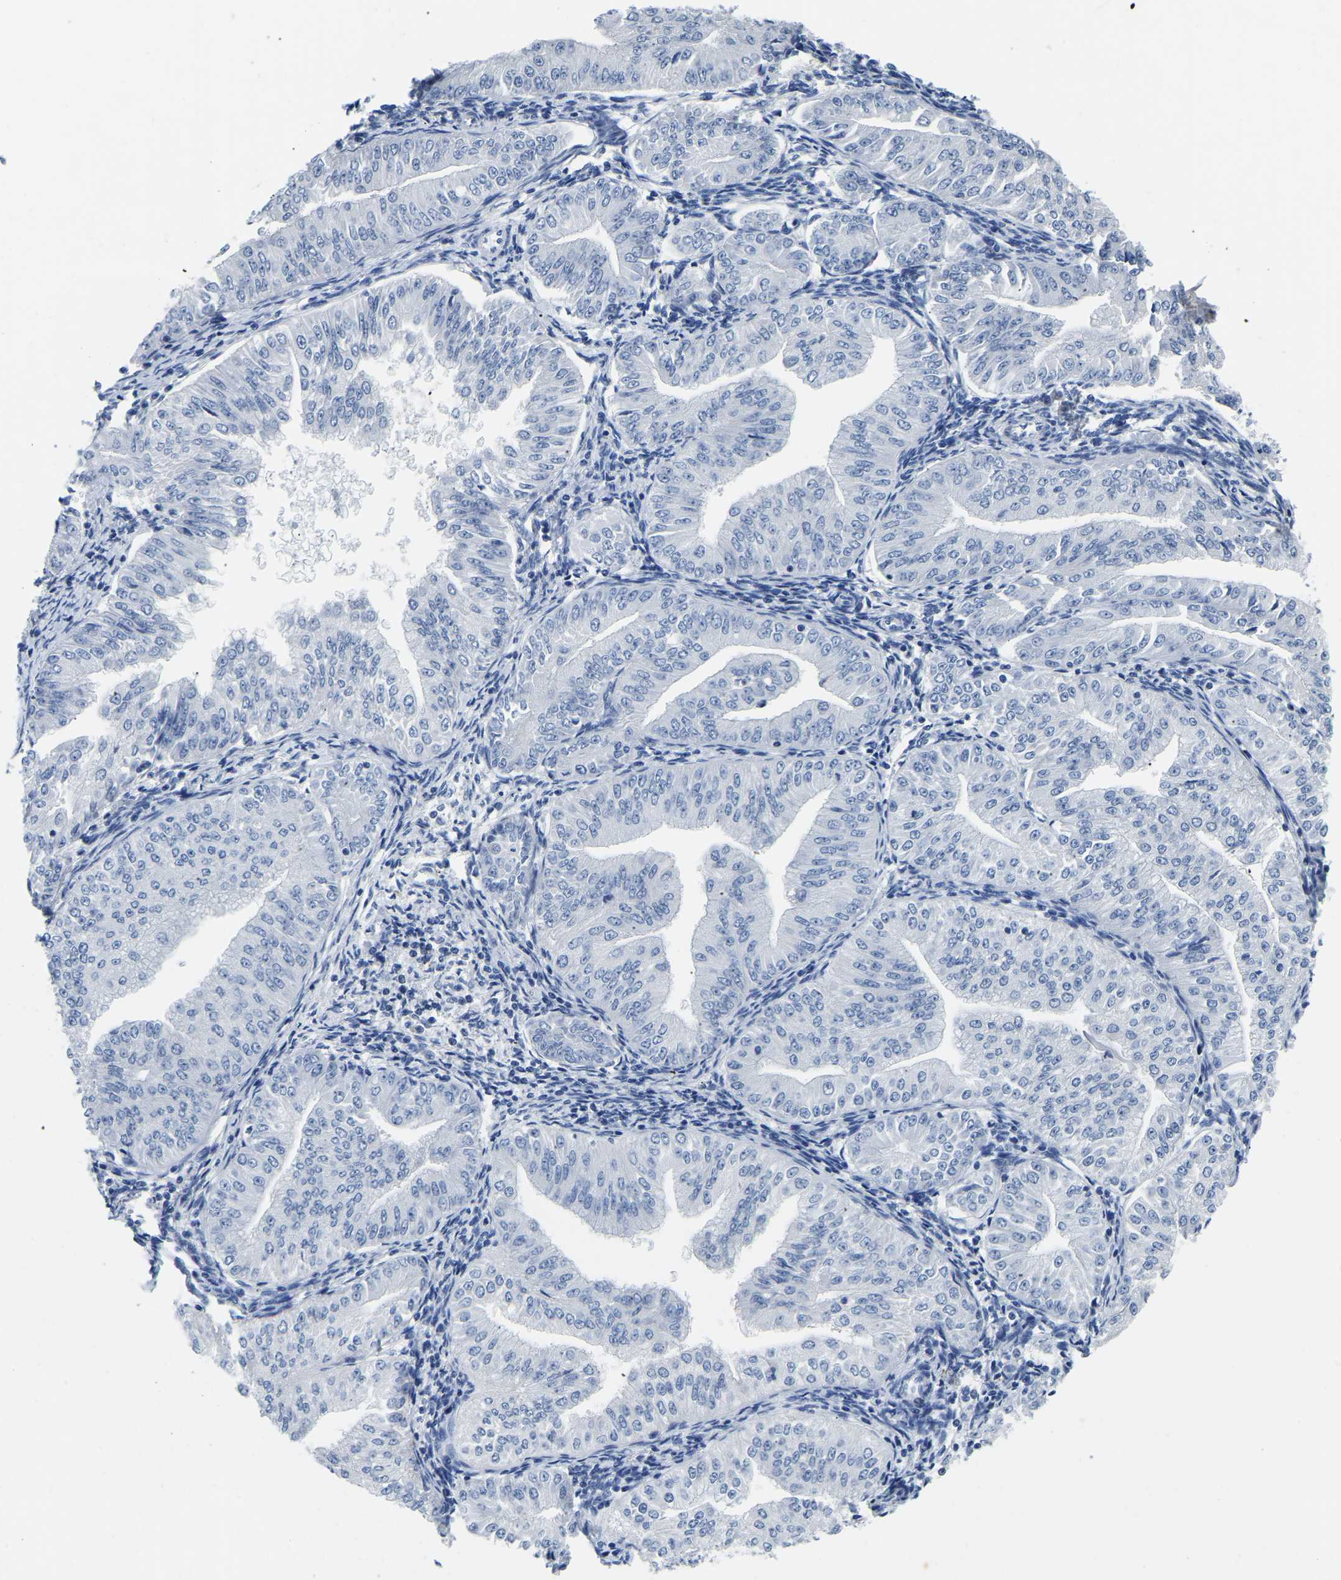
{"staining": {"intensity": "negative", "quantity": "none", "location": "none"}, "tissue": "endometrial cancer", "cell_type": "Tumor cells", "image_type": "cancer", "snomed": [{"axis": "morphology", "description": "Normal tissue, NOS"}, {"axis": "morphology", "description": "Adenocarcinoma, NOS"}, {"axis": "topography", "description": "Endometrium"}], "caption": "Immunohistochemistry histopathology image of endometrial adenocarcinoma stained for a protein (brown), which displays no expression in tumor cells.", "gene": "PCK2", "patient": {"sex": "female", "age": 53}}